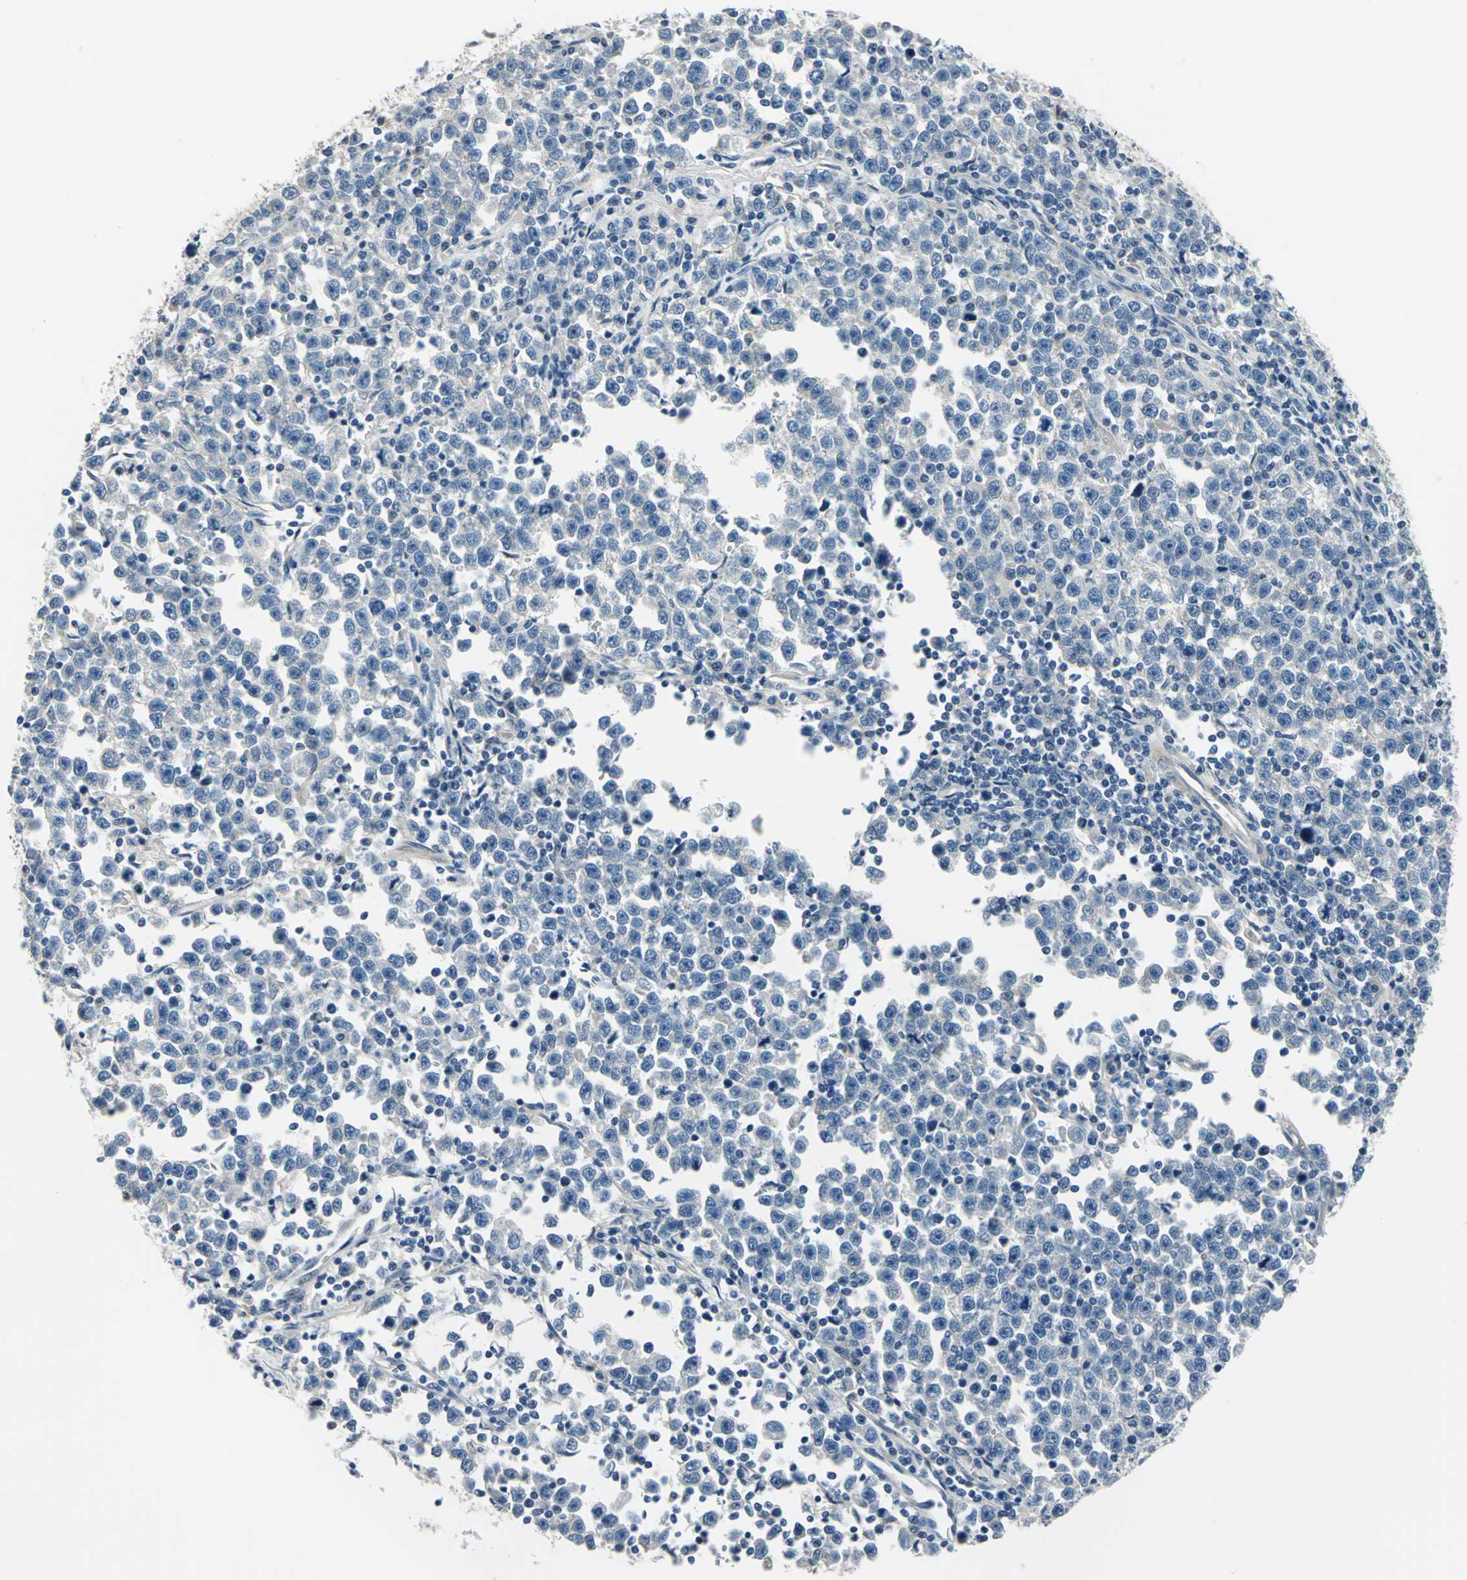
{"staining": {"intensity": "negative", "quantity": "none", "location": "none"}, "tissue": "testis cancer", "cell_type": "Tumor cells", "image_type": "cancer", "snomed": [{"axis": "morphology", "description": "Seminoma, NOS"}, {"axis": "topography", "description": "Testis"}], "caption": "The photomicrograph demonstrates no staining of tumor cells in testis seminoma.", "gene": "CDC42EP1", "patient": {"sex": "male", "age": 43}}